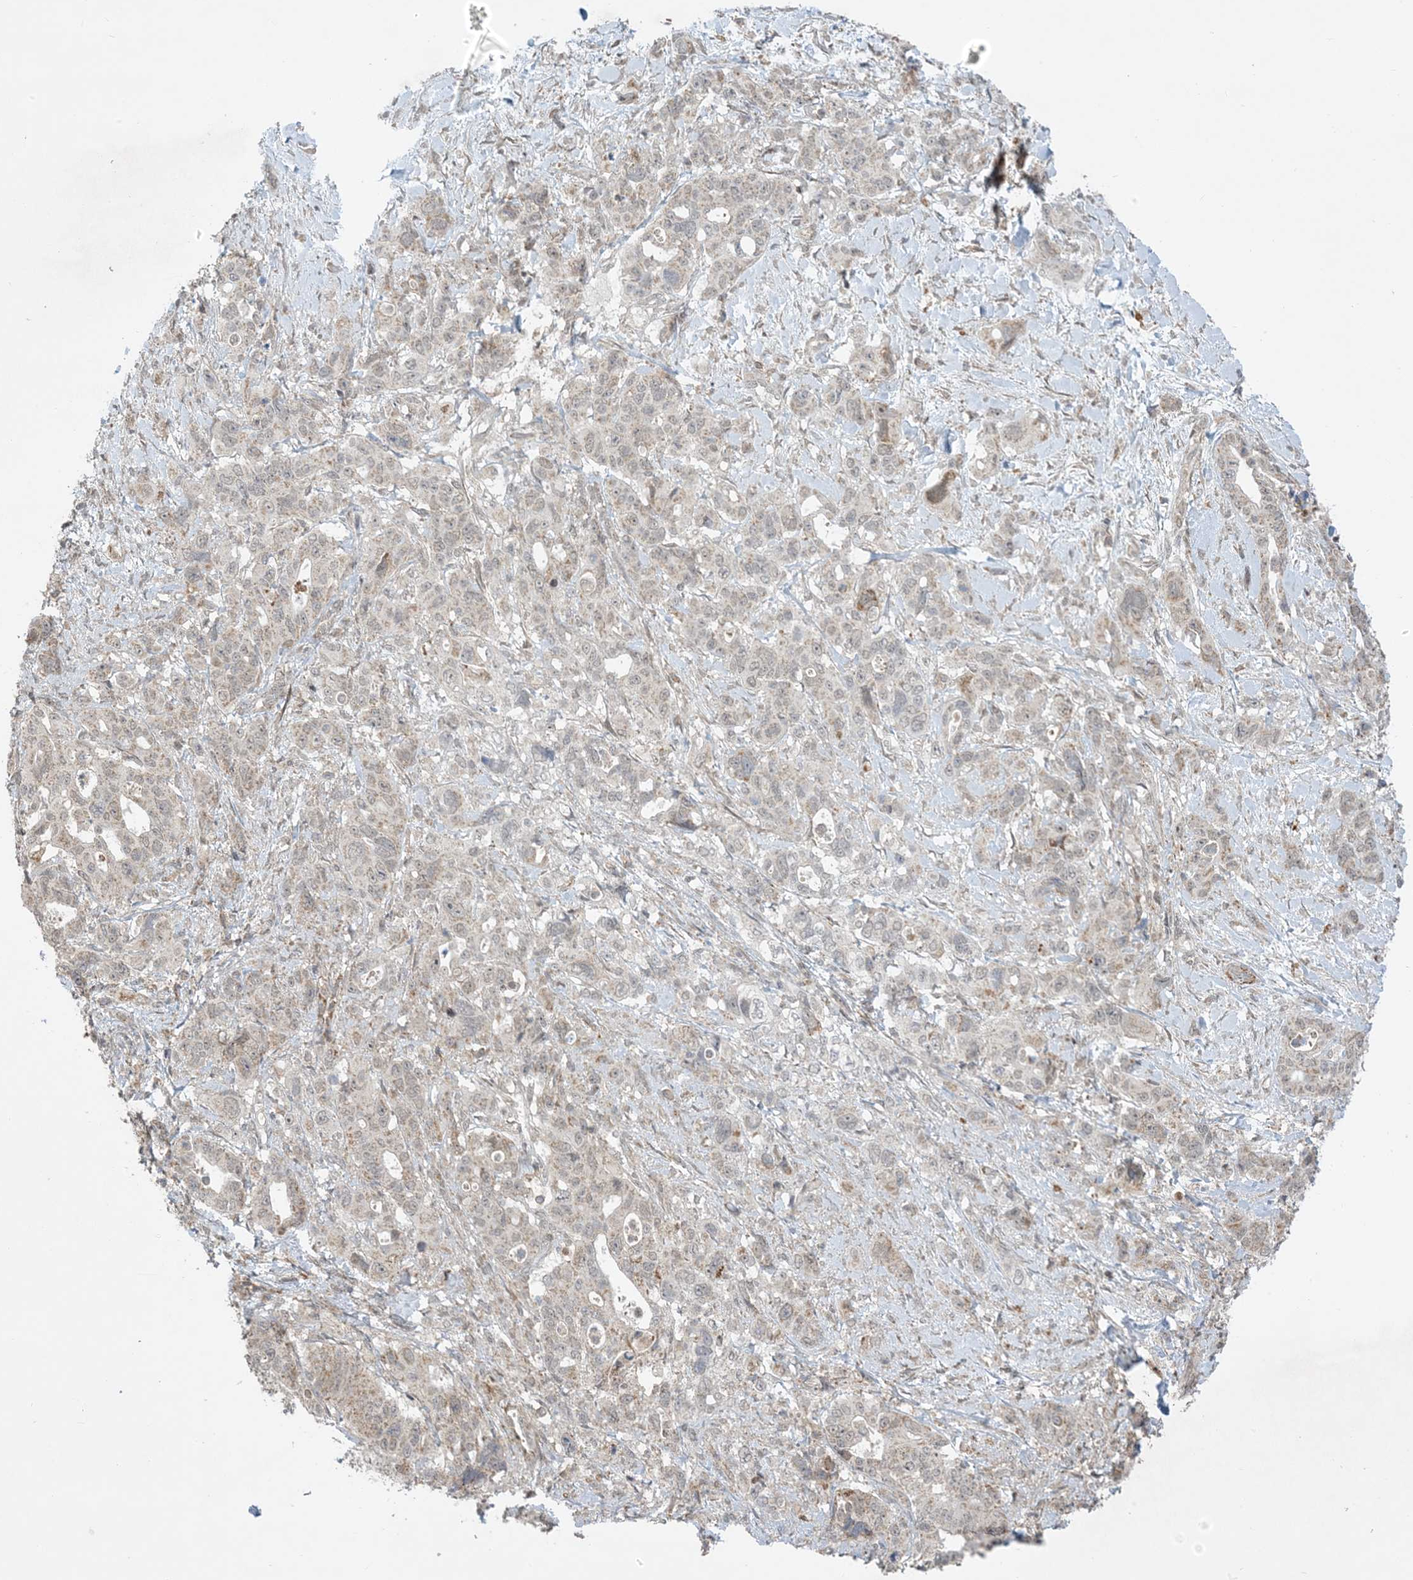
{"staining": {"intensity": "moderate", "quantity": "<25%", "location": "cytoplasmic/membranous"}, "tissue": "pancreatic cancer", "cell_type": "Tumor cells", "image_type": "cancer", "snomed": [{"axis": "morphology", "description": "Adenocarcinoma, NOS"}, {"axis": "topography", "description": "Pancreas"}], "caption": "About <25% of tumor cells in human adenocarcinoma (pancreatic) display moderate cytoplasmic/membranous protein positivity as visualized by brown immunohistochemical staining.", "gene": "PHLDB2", "patient": {"sex": "male", "age": 46}}